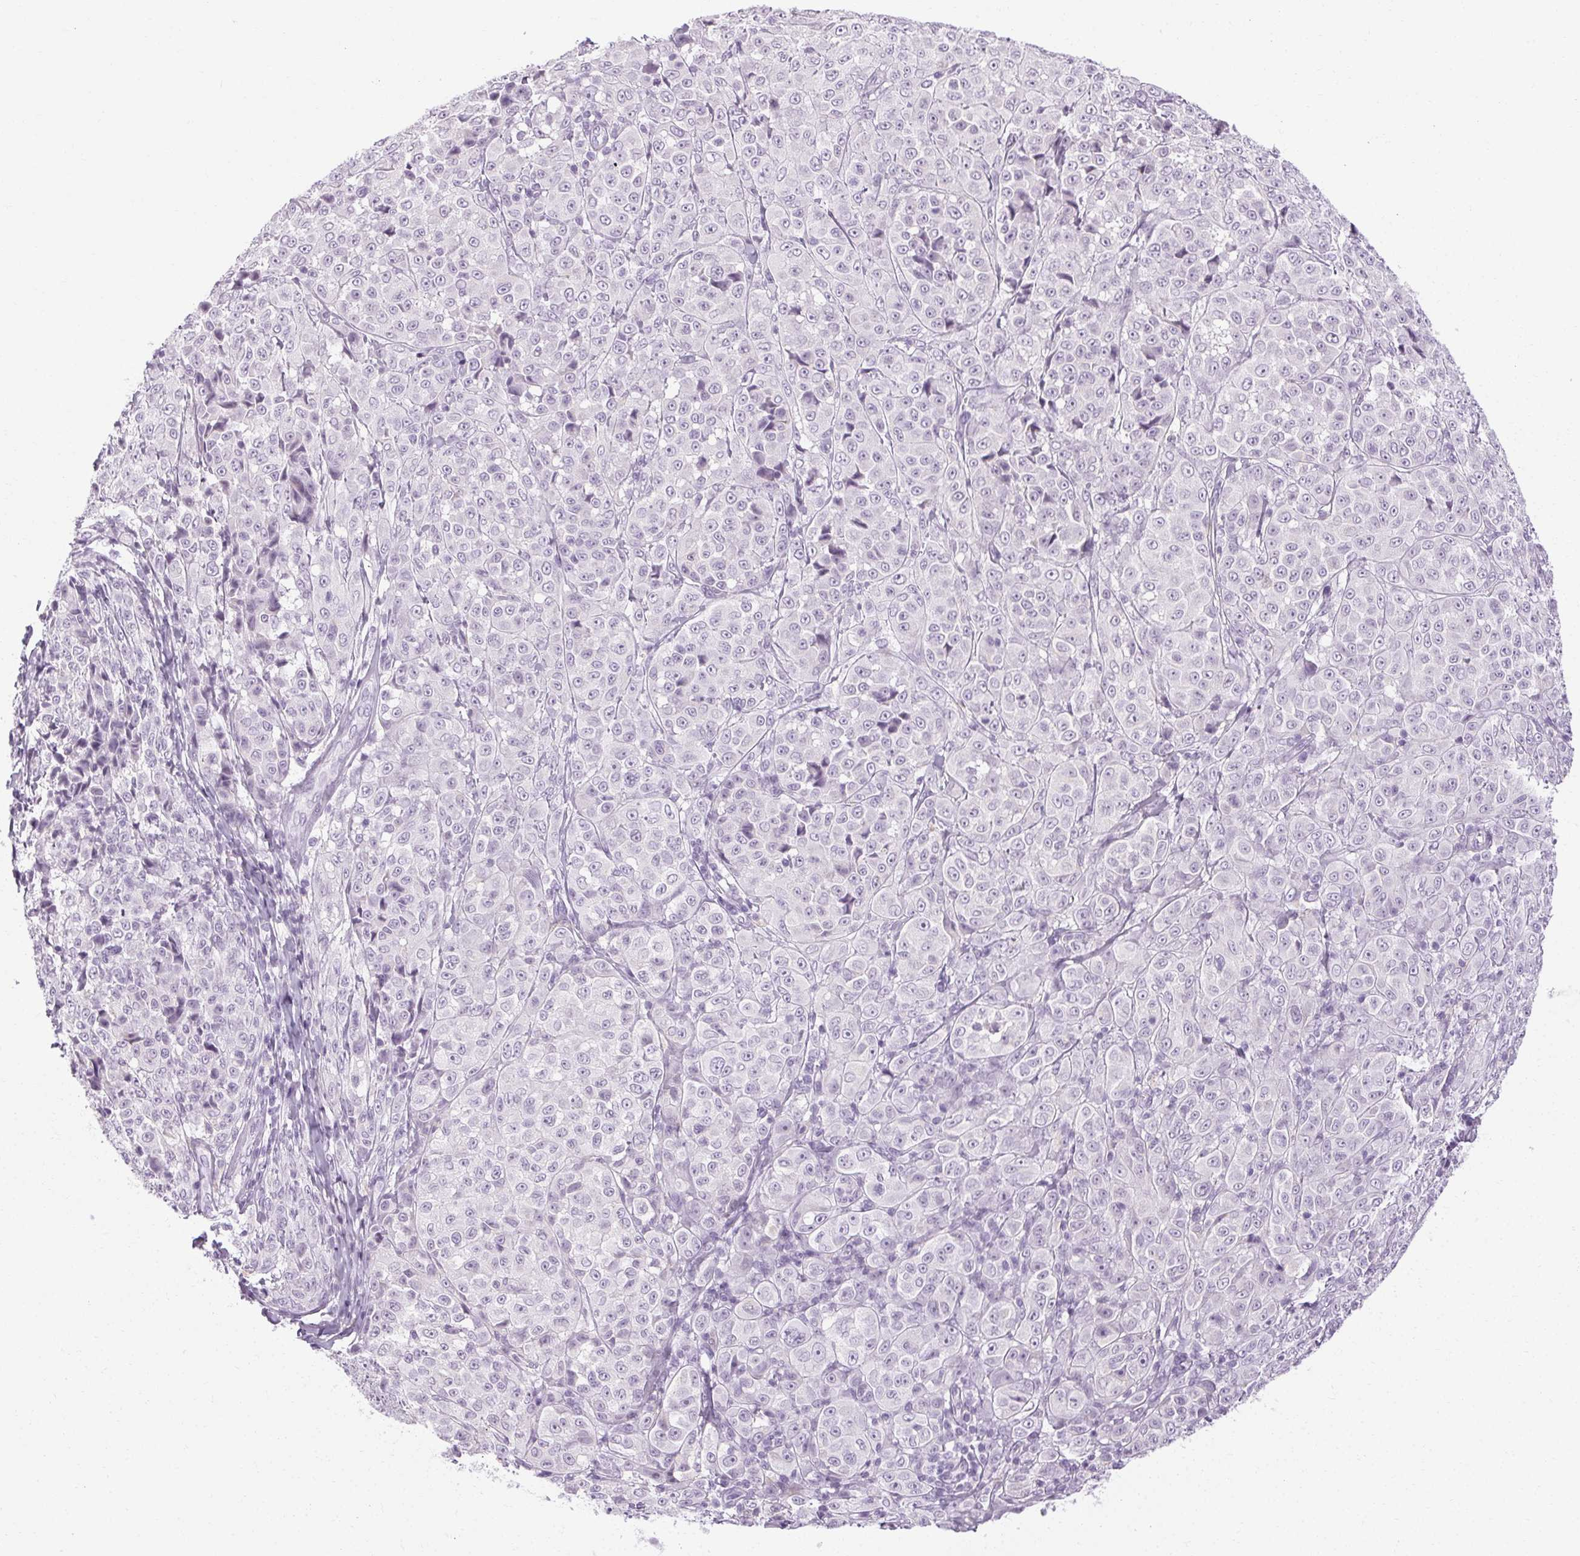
{"staining": {"intensity": "negative", "quantity": "none", "location": "none"}, "tissue": "melanoma", "cell_type": "Tumor cells", "image_type": "cancer", "snomed": [{"axis": "morphology", "description": "Malignant melanoma, NOS"}, {"axis": "topography", "description": "Skin"}], "caption": "DAB immunohistochemical staining of human melanoma shows no significant positivity in tumor cells.", "gene": "POMC", "patient": {"sex": "male", "age": 89}}